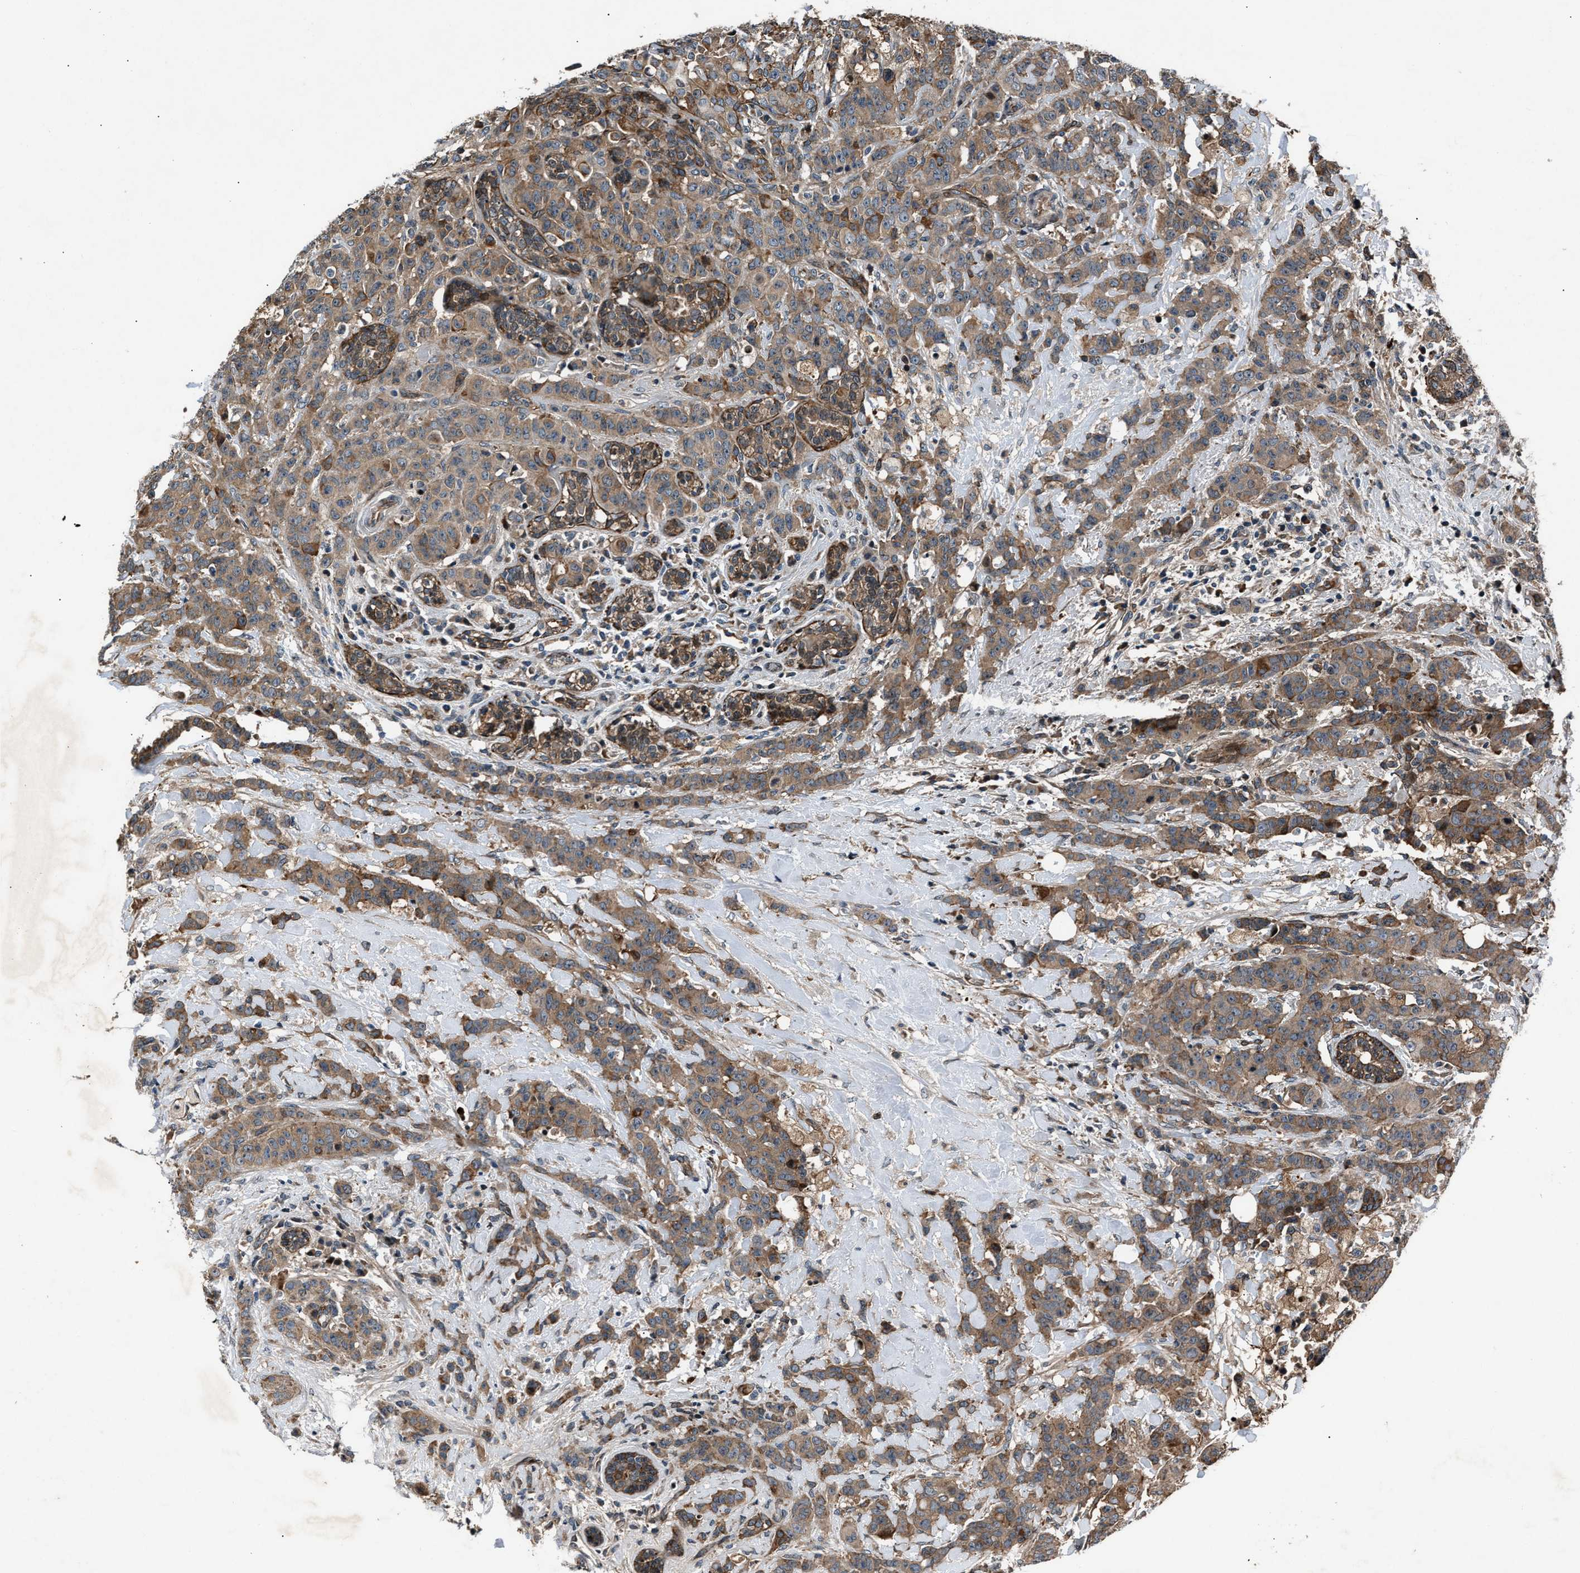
{"staining": {"intensity": "moderate", "quantity": ">75%", "location": "cytoplasmic/membranous"}, "tissue": "breast cancer", "cell_type": "Tumor cells", "image_type": "cancer", "snomed": [{"axis": "morphology", "description": "Normal tissue, NOS"}, {"axis": "morphology", "description": "Duct carcinoma"}, {"axis": "topography", "description": "Breast"}], "caption": "An IHC micrograph of tumor tissue is shown. Protein staining in brown labels moderate cytoplasmic/membranous positivity in invasive ductal carcinoma (breast) within tumor cells.", "gene": "DYNC2I1", "patient": {"sex": "female", "age": 40}}